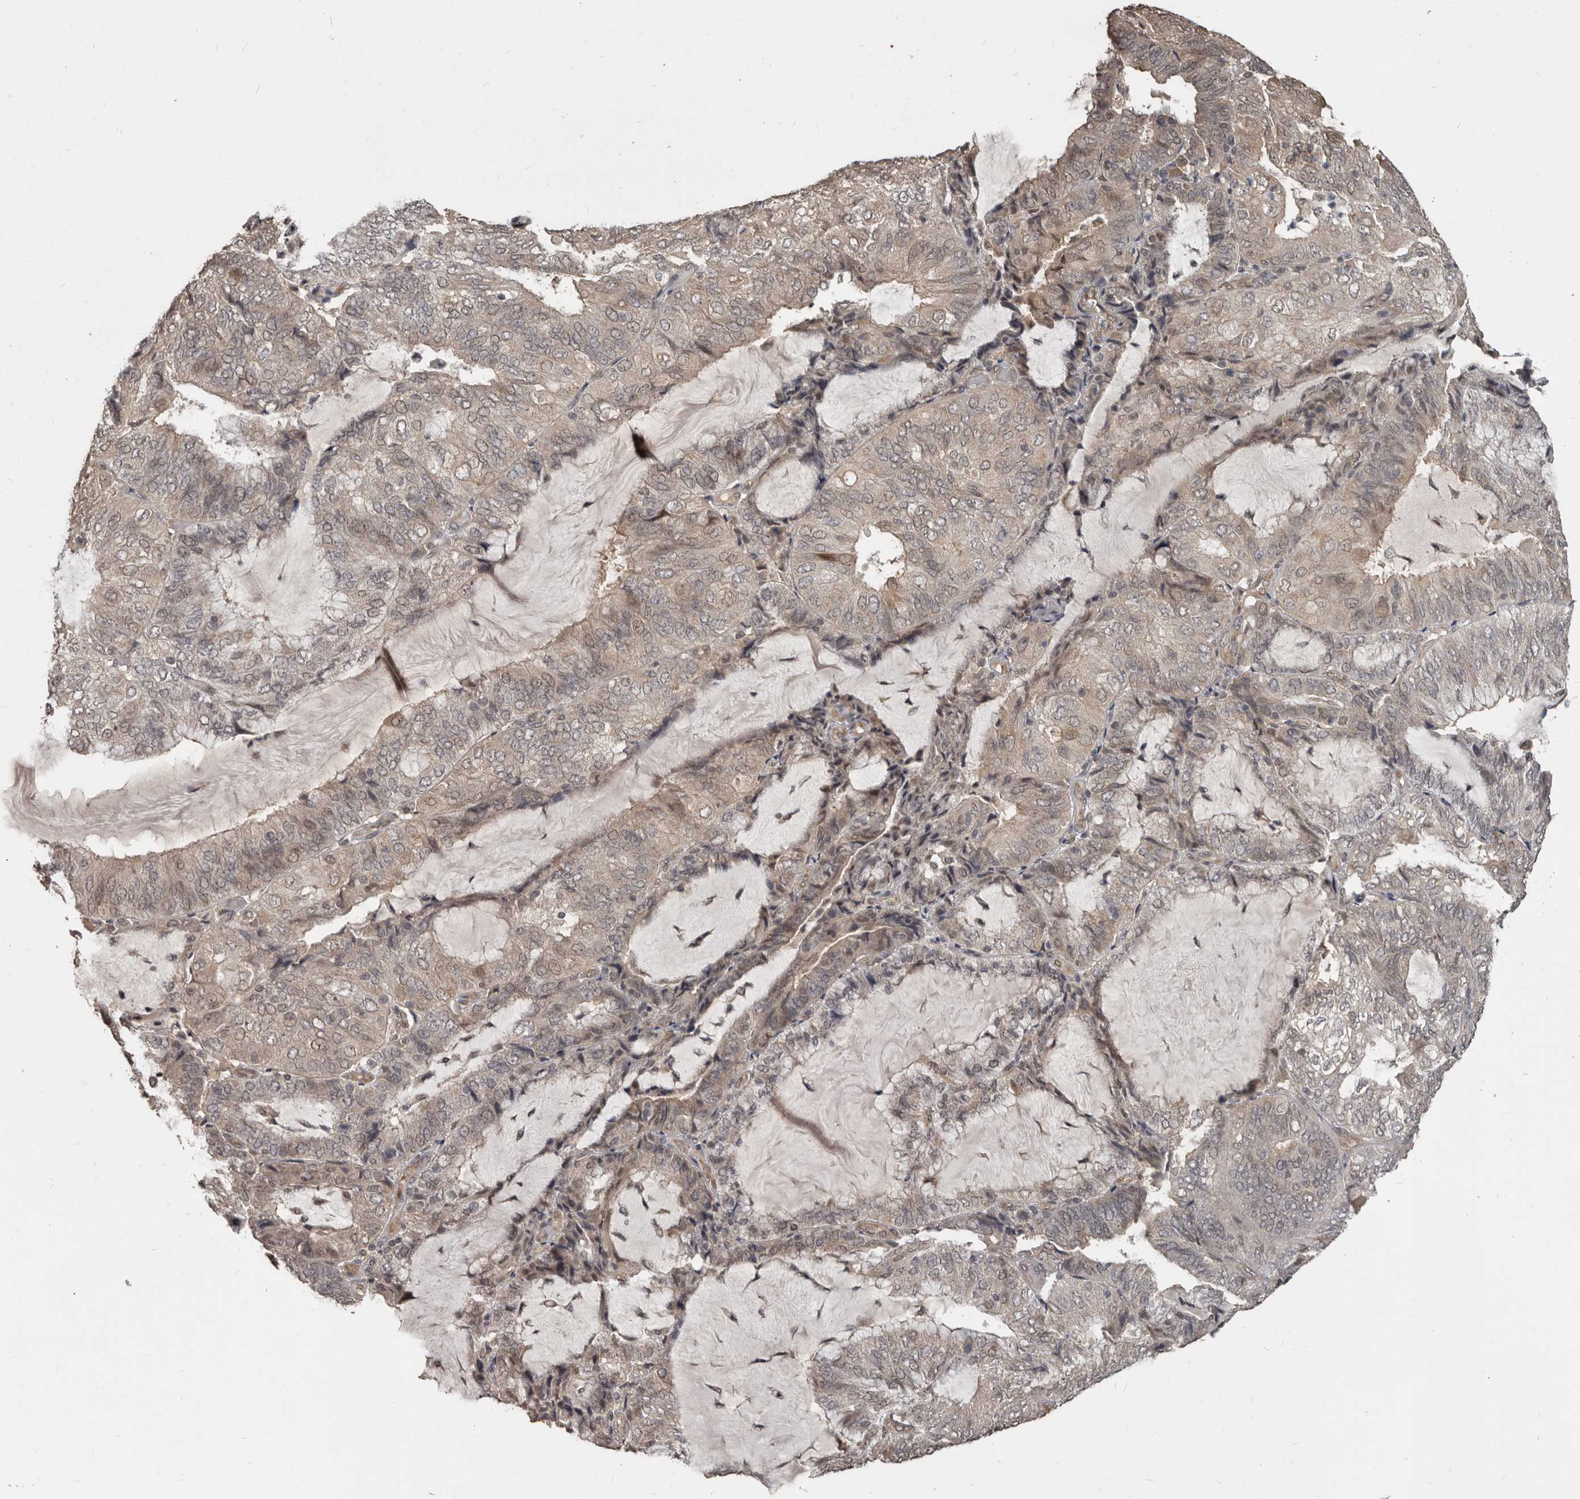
{"staining": {"intensity": "weak", "quantity": "25%-75%", "location": "cytoplasmic/membranous"}, "tissue": "endometrial cancer", "cell_type": "Tumor cells", "image_type": "cancer", "snomed": [{"axis": "morphology", "description": "Adenocarcinoma, NOS"}, {"axis": "topography", "description": "Endometrium"}], "caption": "A brown stain shows weak cytoplasmic/membranous positivity of a protein in adenocarcinoma (endometrial) tumor cells.", "gene": "ZFP14", "patient": {"sex": "female", "age": 81}}